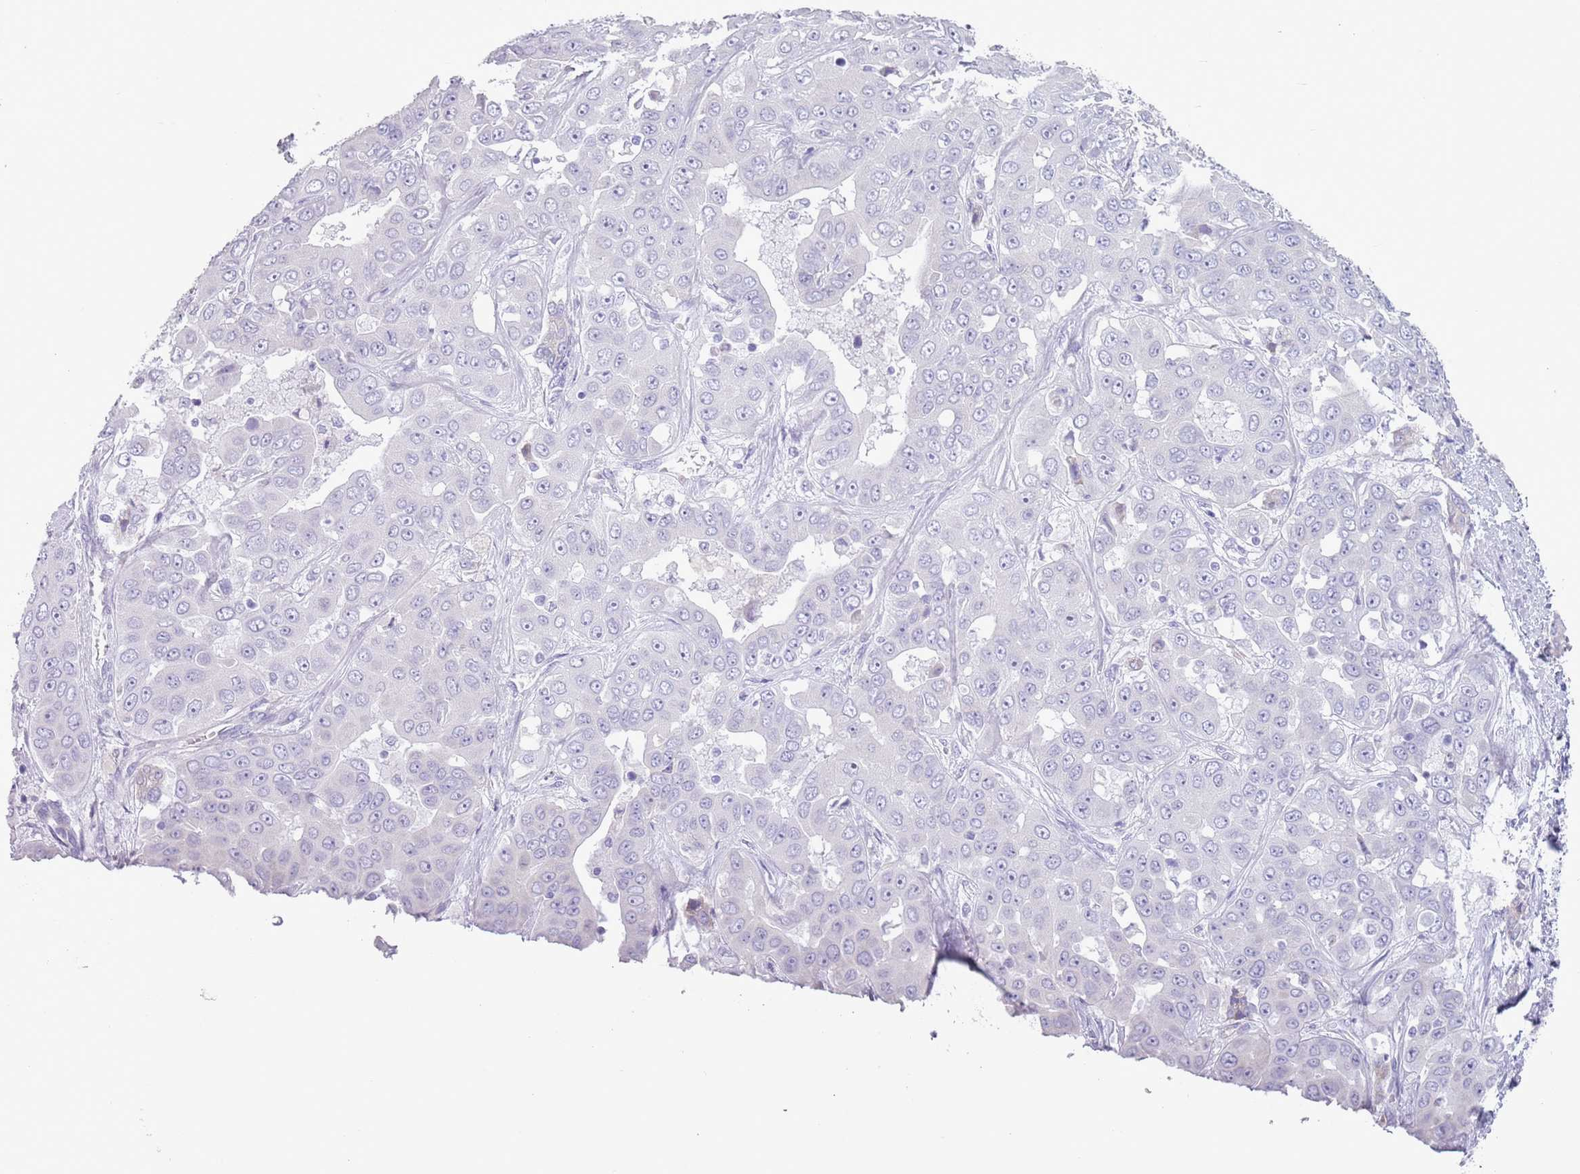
{"staining": {"intensity": "negative", "quantity": "none", "location": "none"}, "tissue": "liver cancer", "cell_type": "Tumor cells", "image_type": "cancer", "snomed": [{"axis": "morphology", "description": "Cholangiocarcinoma"}, {"axis": "topography", "description": "Liver"}], "caption": "High power microscopy histopathology image of an immunohistochemistry (IHC) image of liver cancer, revealing no significant positivity in tumor cells.", "gene": "HYOU1", "patient": {"sex": "female", "age": 52}}